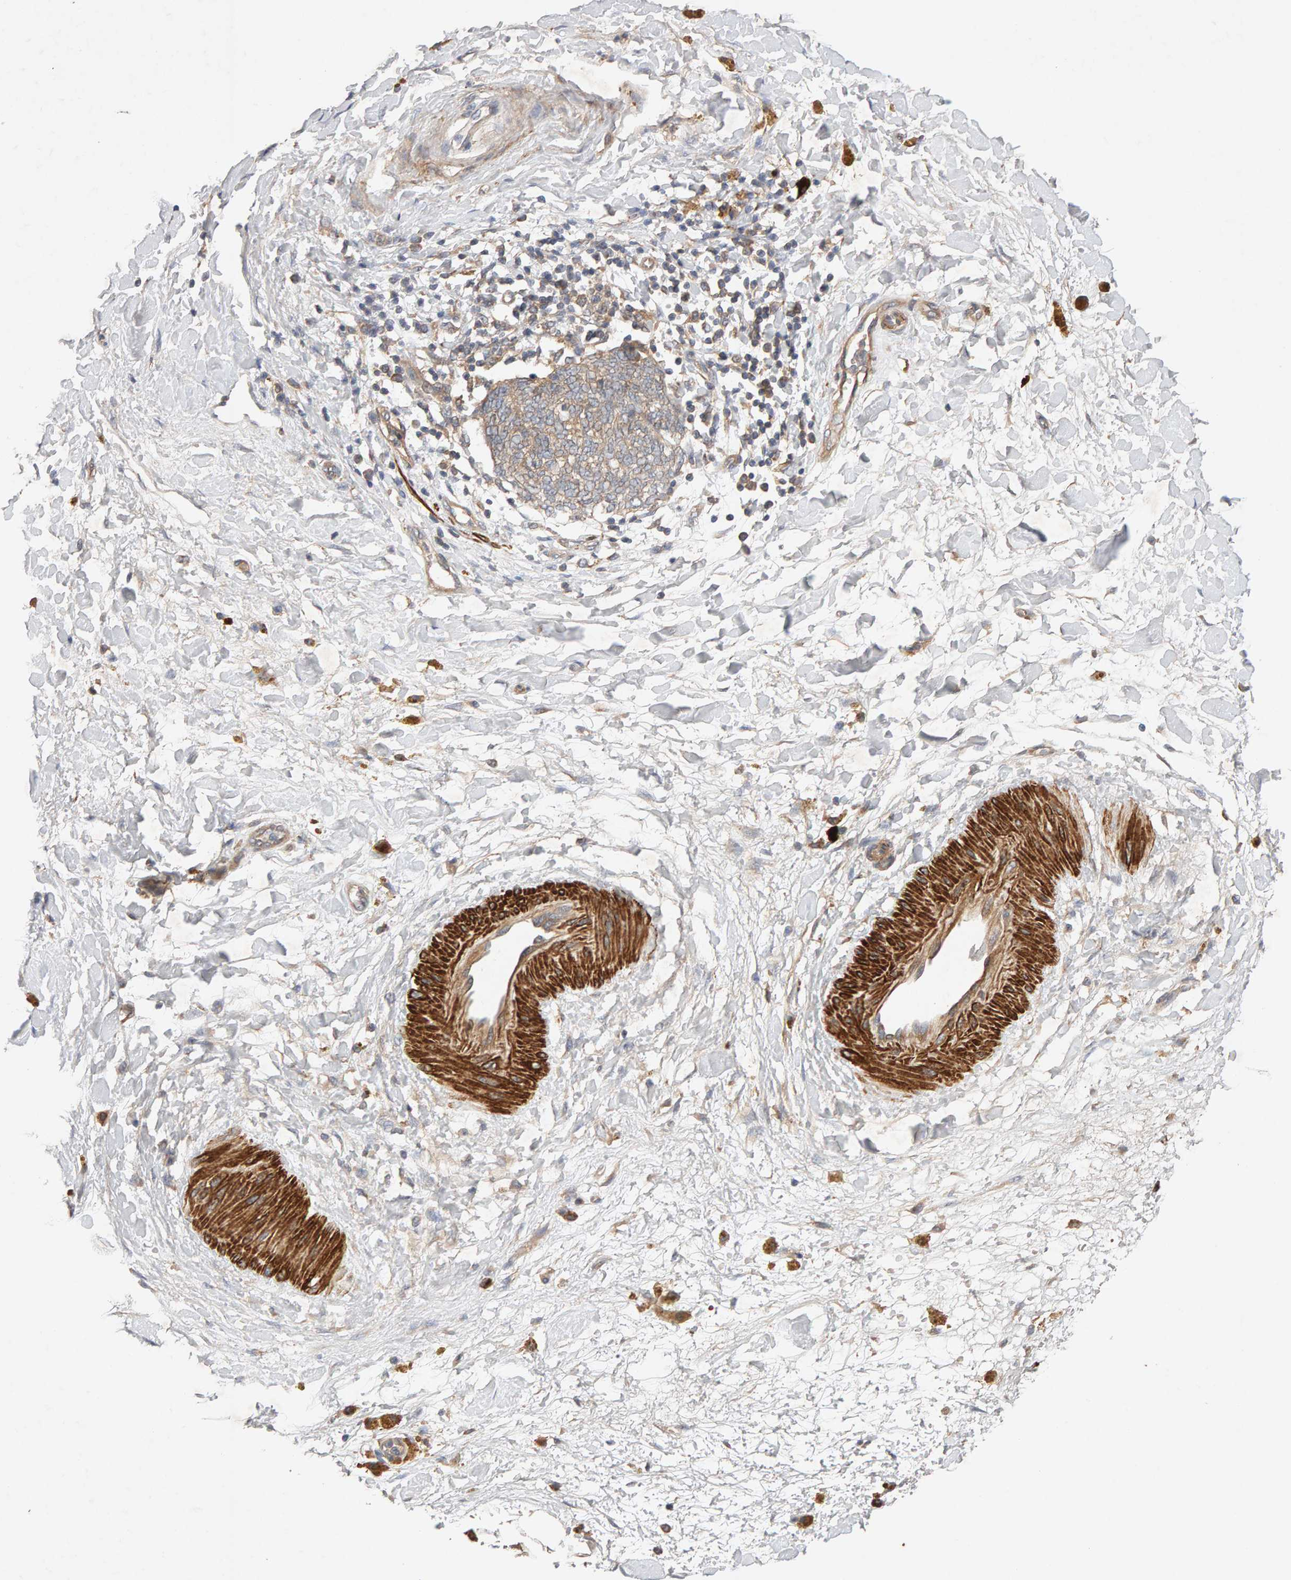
{"staining": {"intensity": "moderate", "quantity": "<25%", "location": "cytoplasmic/membranous"}, "tissue": "soft tissue", "cell_type": "Fibroblasts", "image_type": "normal", "snomed": [{"axis": "morphology", "description": "Normal tissue, NOS"}, {"axis": "topography", "description": "Kidney"}, {"axis": "topography", "description": "Peripheral nerve tissue"}], "caption": "DAB immunohistochemical staining of normal human soft tissue exhibits moderate cytoplasmic/membranous protein staining in approximately <25% of fibroblasts. (IHC, brightfield microscopy, high magnification).", "gene": "RNF19A", "patient": {"sex": "male", "age": 7}}